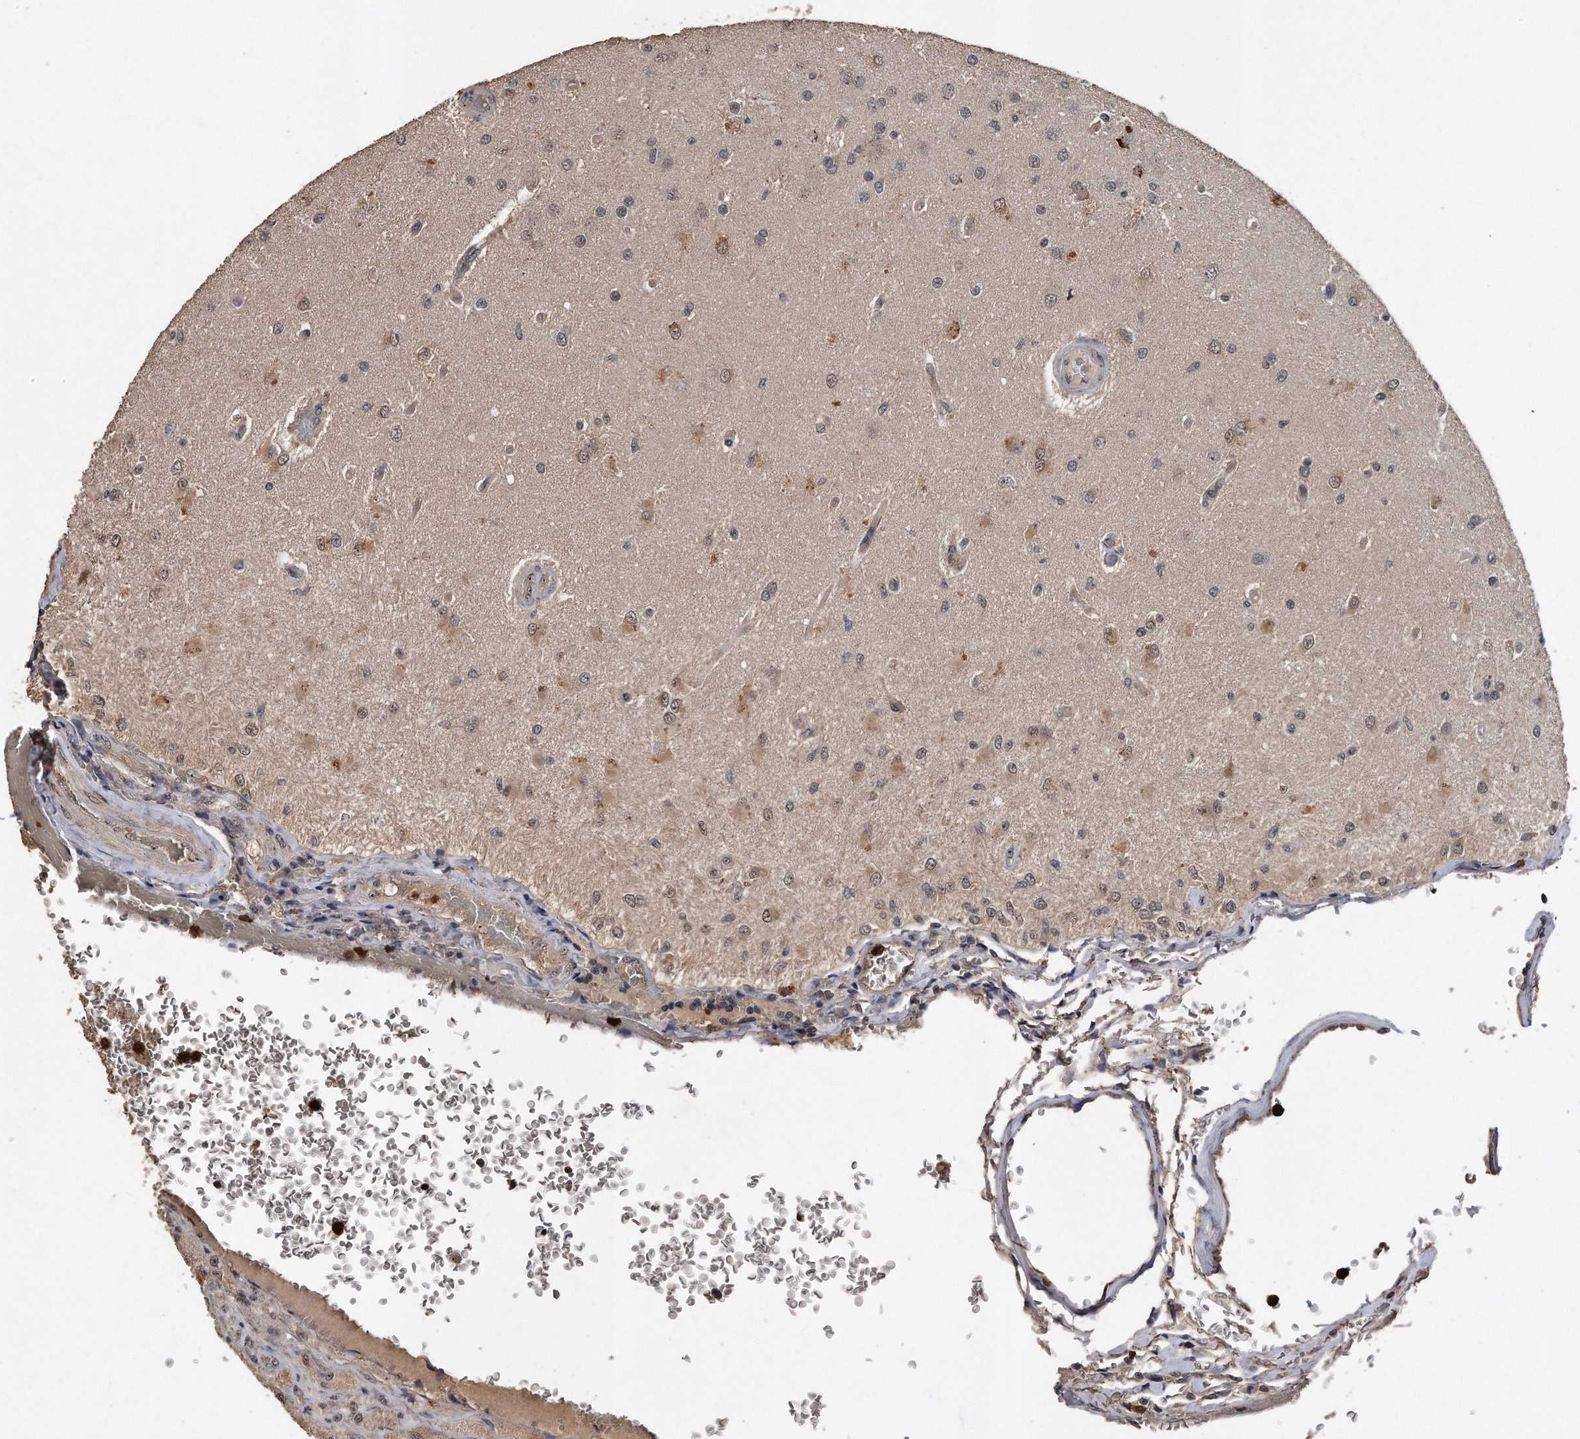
{"staining": {"intensity": "weak", "quantity": "25%-75%", "location": "cytoplasmic/membranous,nuclear"}, "tissue": "glioma", "cell_type": "Tumor cells", "image_type": "cancer", "snomed": [{"axis": "morphology", "description": "Normal tissue, NOS"}, {"axis": "morphology", "description": "Glioma, malignant, High grade"}, {"axis": "topography", "description": "Cerebral cortex"}], "caption": "The immunohistochemical stain highlights weak cytoplasmic/membranous and nuclear expression in tumor cells of high-grade glioma (malignant) tissue. The protein is stained brown, and the nuclei are stained in blue (DAB IHC with brightfield microscopy, high magnification).", "gene": "PELO", "patient": {"sex": "male", "age": 77}}